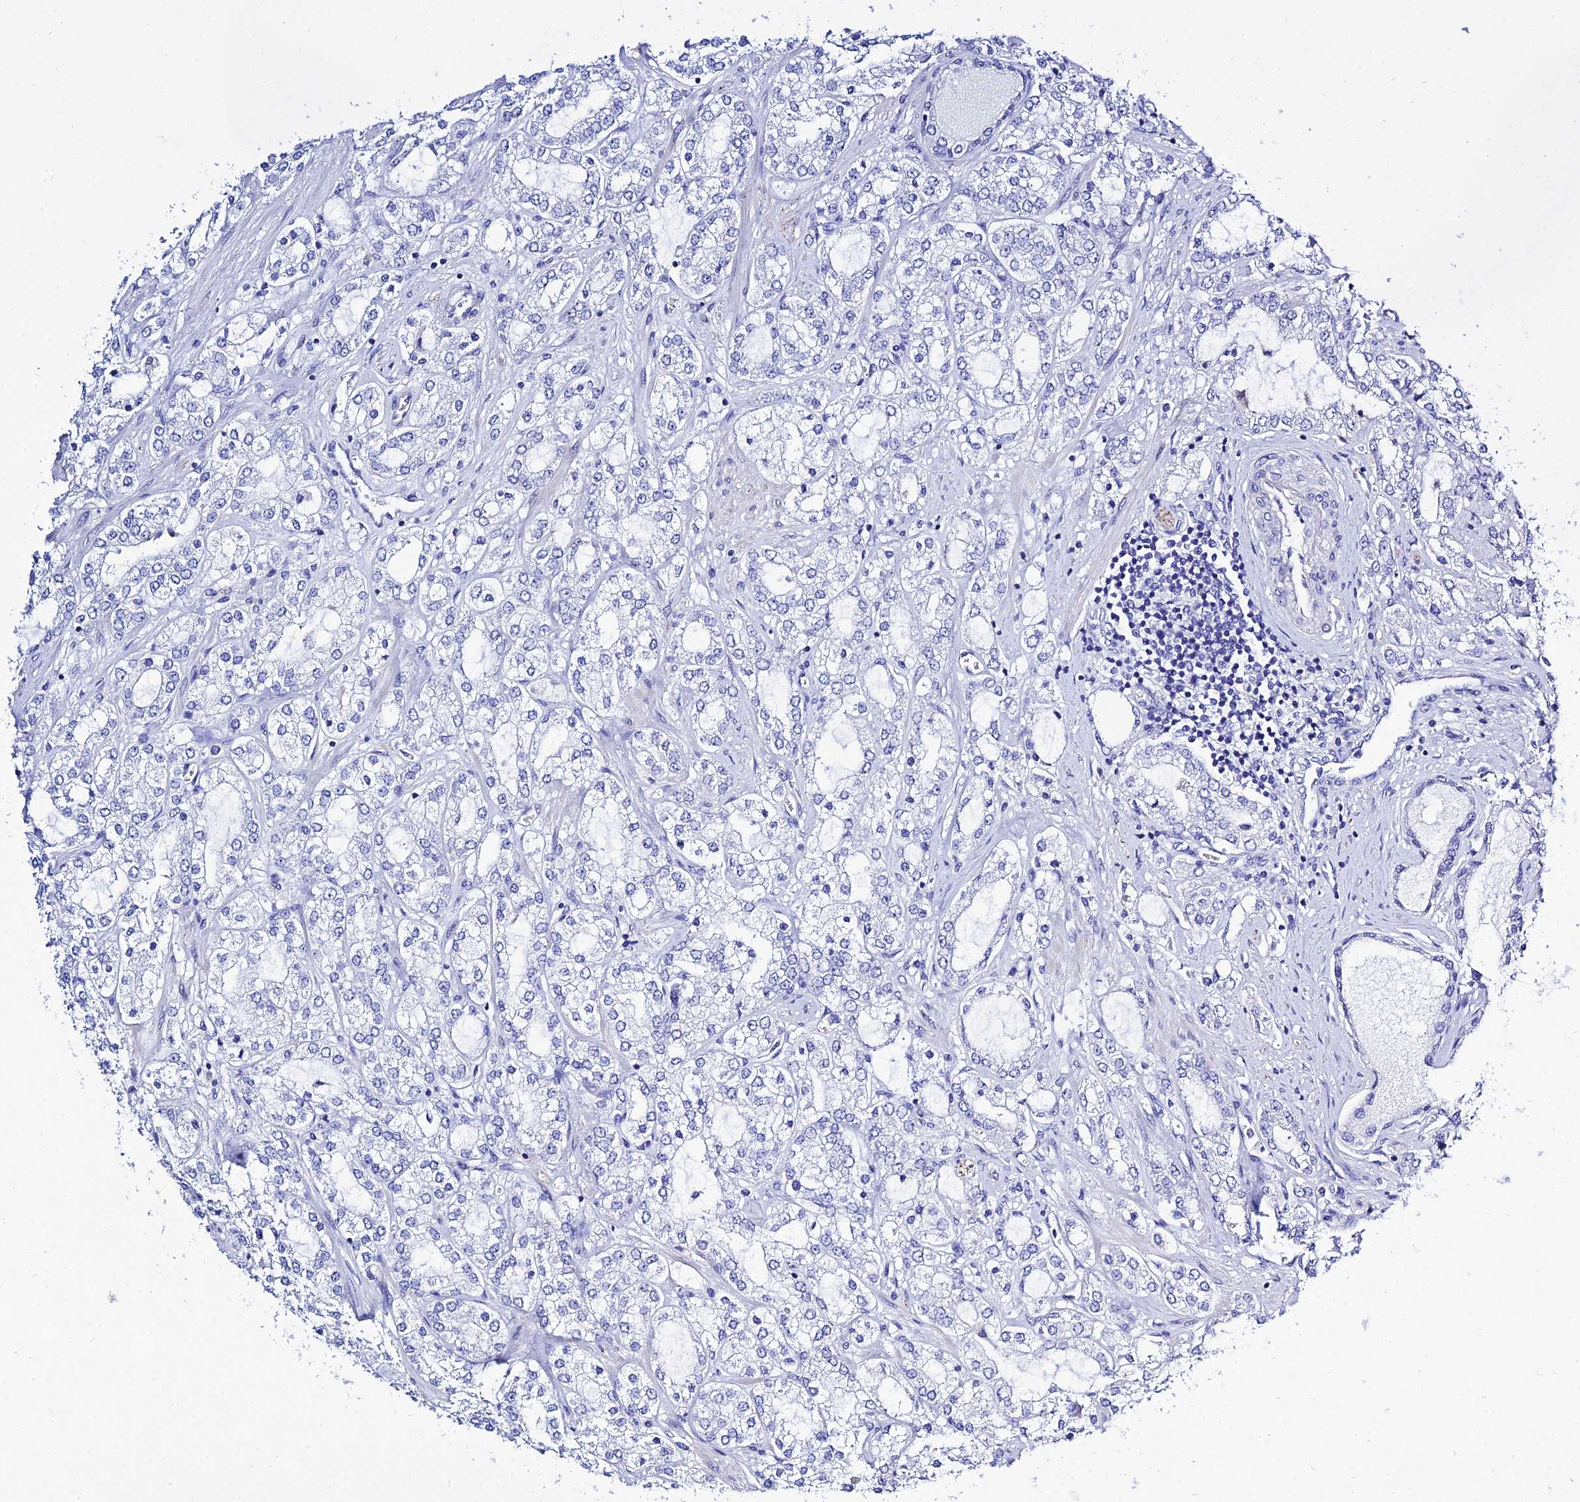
{"staining": {"intensity": "negative", "quantity": "none", "location": "none"}, "tissue": "prostate cancer", "cell_type": "Tumor cells", "image_type": "cancer", "snomed": [{"axis": "morphology", "description": "Adenocarcinoma, High grade"}, {"axis": "topography", "description": "Prostate"}], "caption": "Immunohistochemical staining of prostate cancer exhibits no significant expression in tumor cells.", "gene": "DEFB107A", "patient": {"sex": "male", "age": 64}}